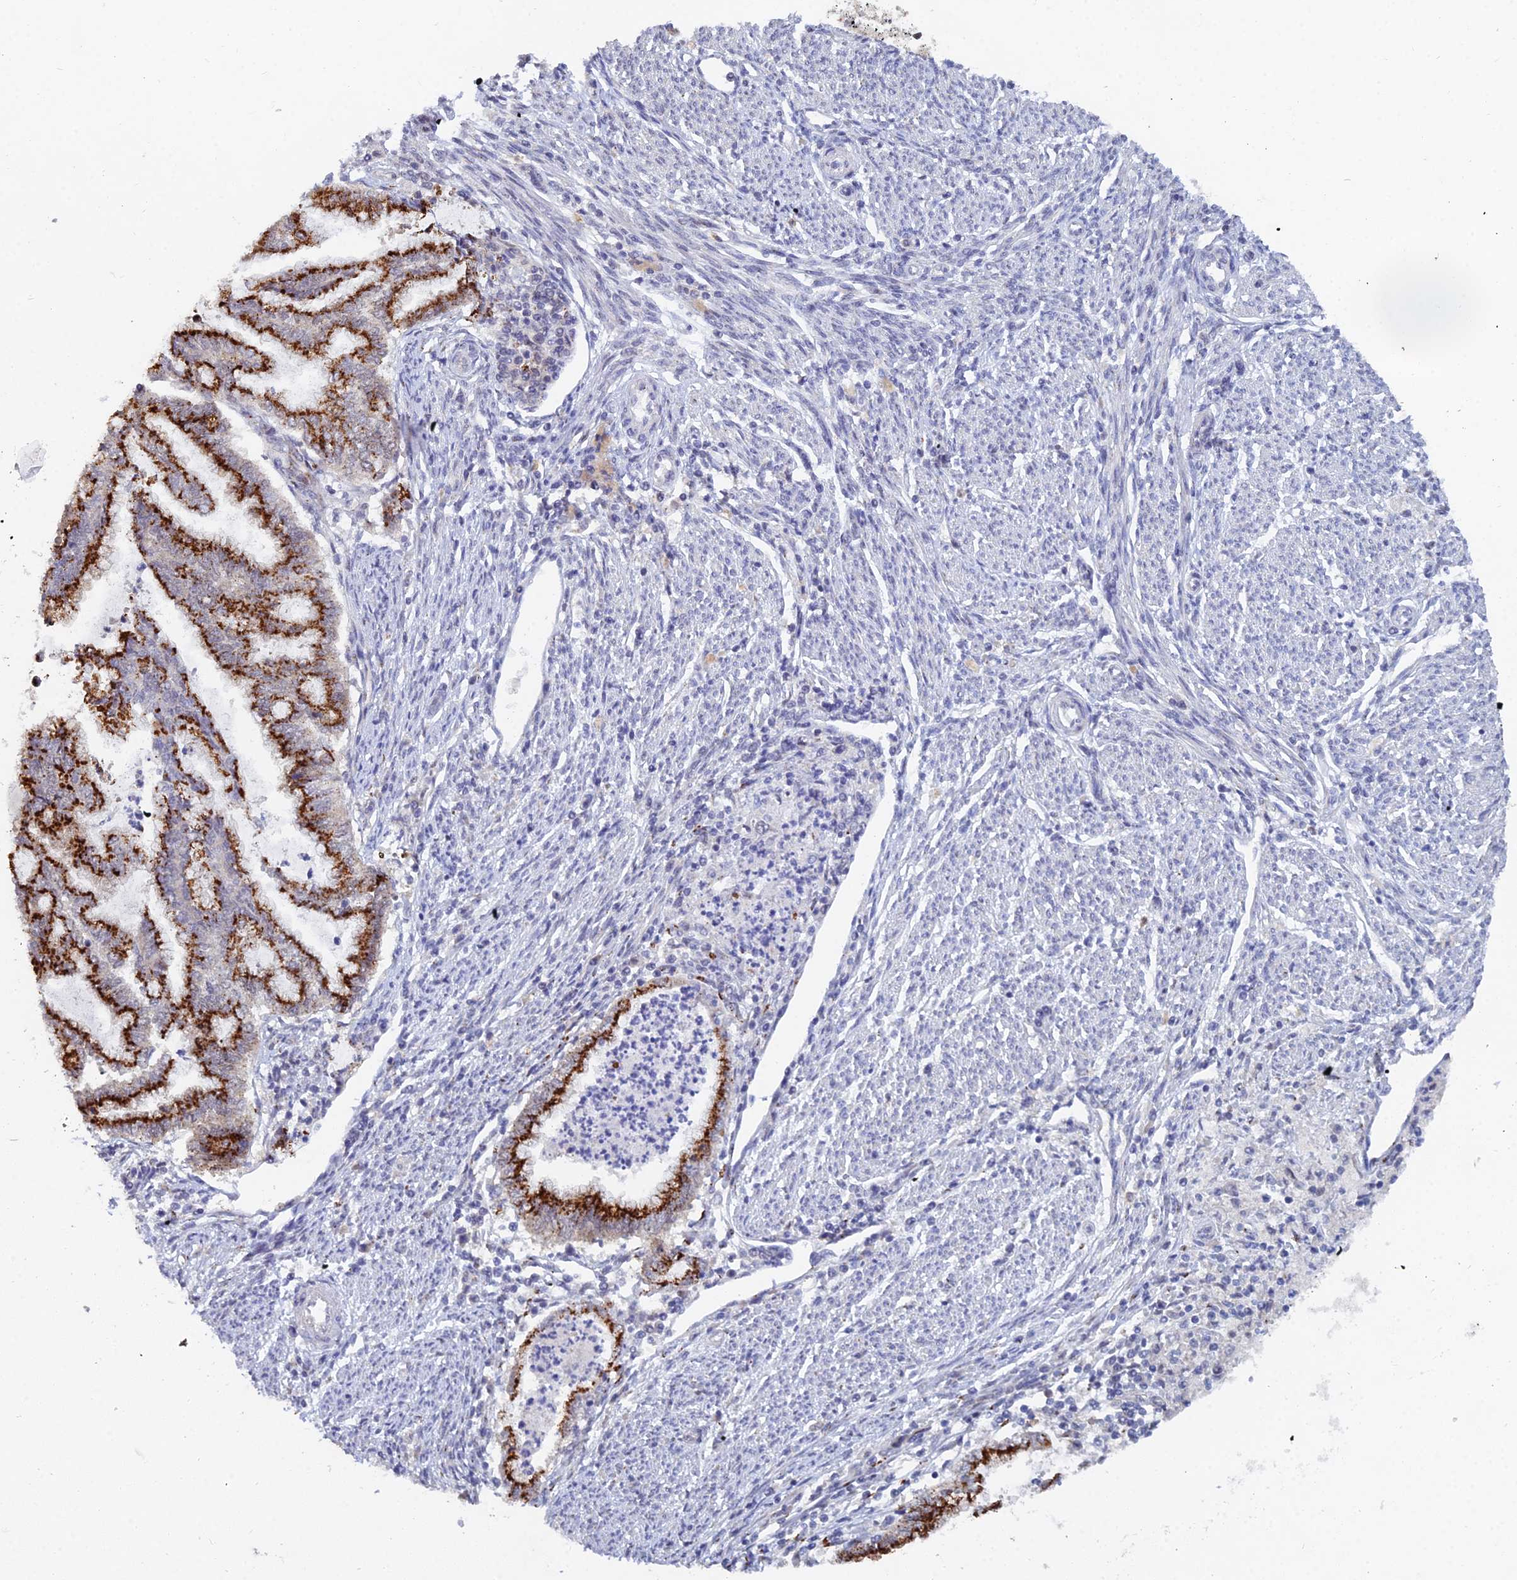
{"staining": {"intensity": "strong", "quantity": ">75%", "location": "cytoplasmic/membranous"}, "tissue": "endometrial cancer", "cell_type": "Tumor cells", "image_type": "cancer", "snomed": [{"axis": "morphology", "description": "Adenocarcinoma, NOS"}, {"axis": "topography", "description": "Endometrium"}], "caption": "Tumor cells show high levels of strong cytoplasmic/membranous positivity in about >75% of cells in endometrial cancer. (DAB (3,3'-diaminobenzidine) IHC with brightfield microscopy, high magnification).", "gene": "THOC3", "patient": {"sex": "female", "age": 79}}